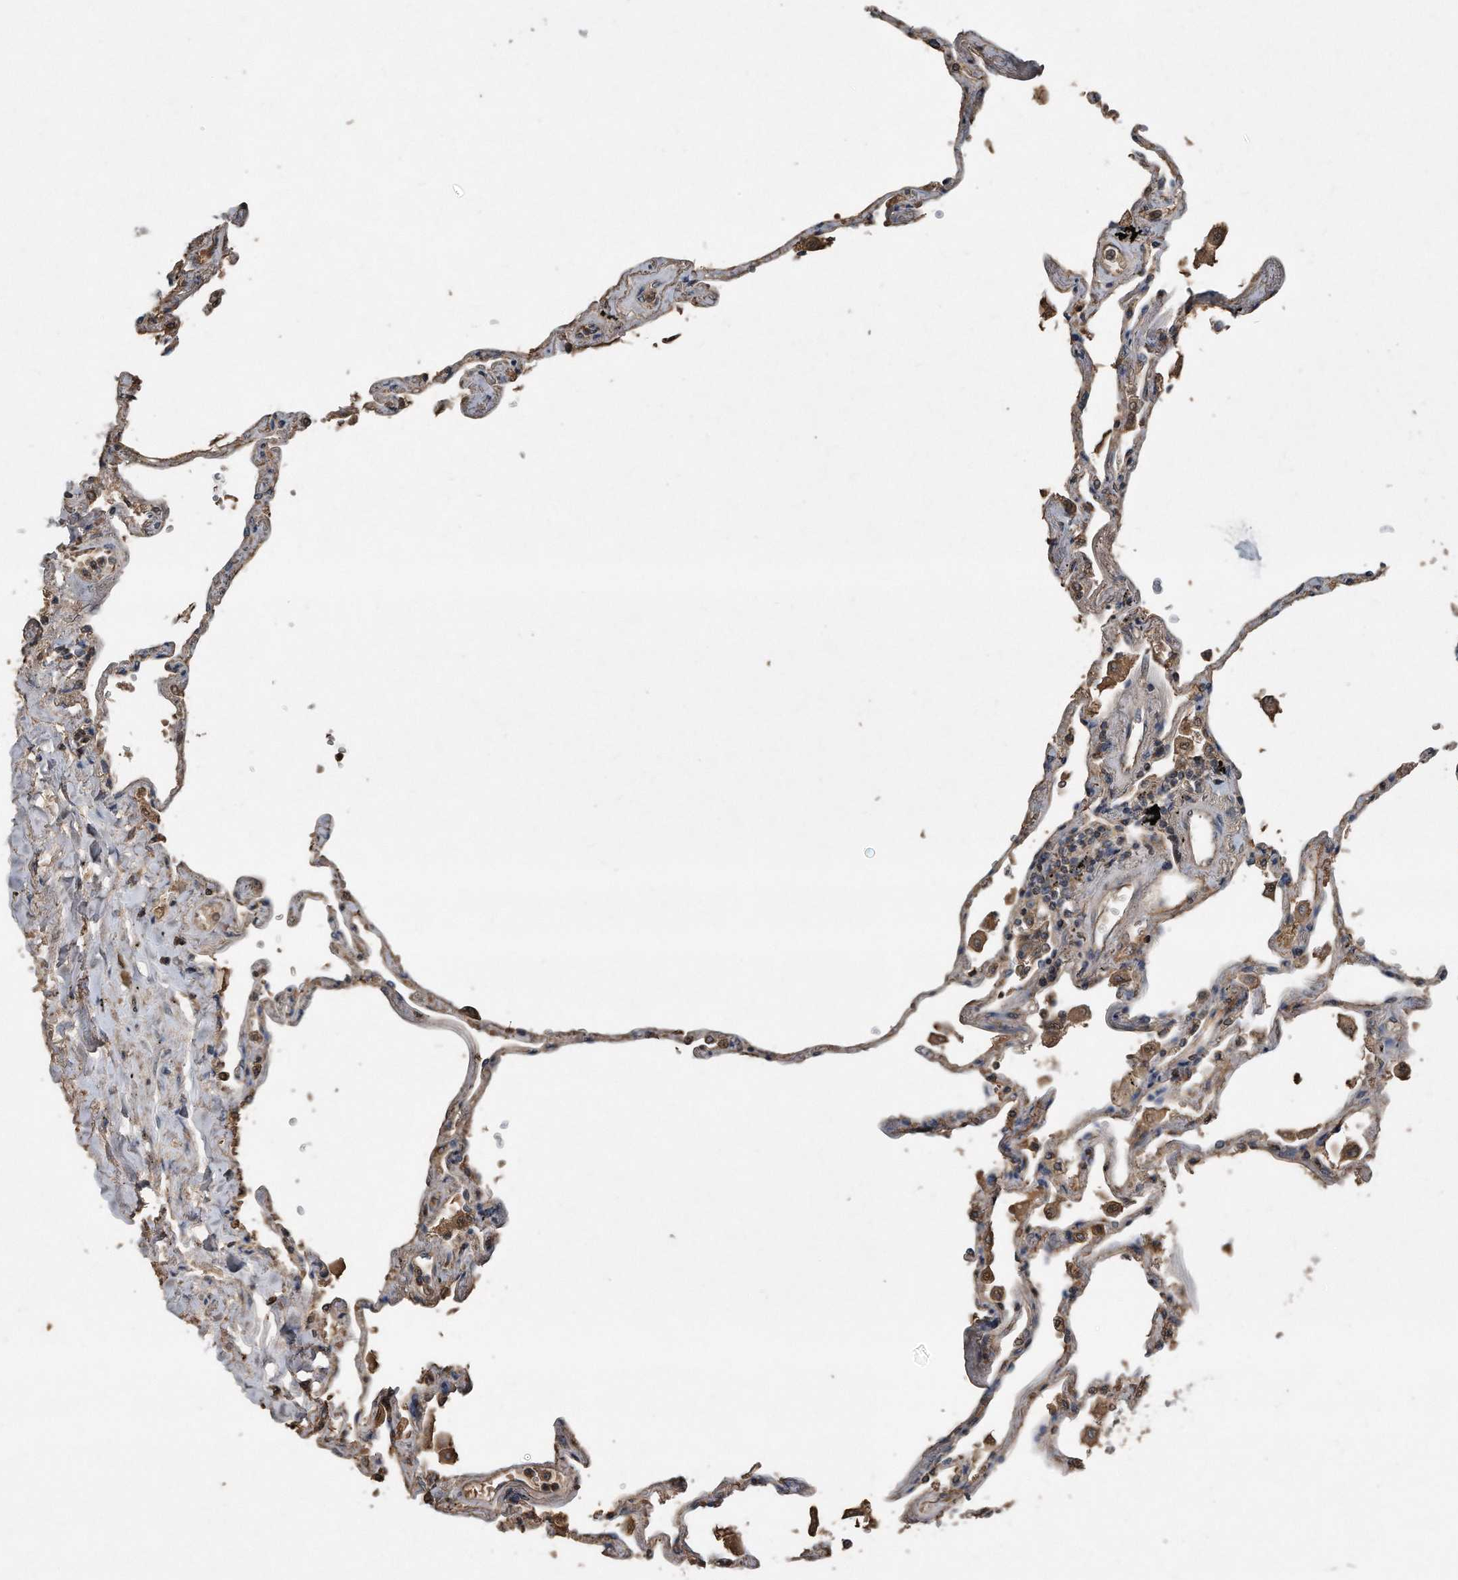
{"staining": {"intensity": "weak", "quantity": "25%-75%", "location": "cytoplasmic/membranous"}, "tissue": "lung", "cell_type": "Alveolar cells", "image_type": "normal", "snomed": [{"axis": "morphology", "description": "Normal tissue, NOS"}, {"axis": "topography", "description": "Lung"}], "caption": "High-magnification brightfield microscopy of unremarkable lung stained with DAB (3,3'-diaminobenzidine) (brown) and counterstained with hematoxylin (blue). alveolar cells exhibit weak cytoplasmic/membranous staining is present in about25%-75% of cells. (Brightfield microscopy of DAB IHC at high magnification).", "gene": "SDHA", "patient": {"sex": "female", "age": 67}}